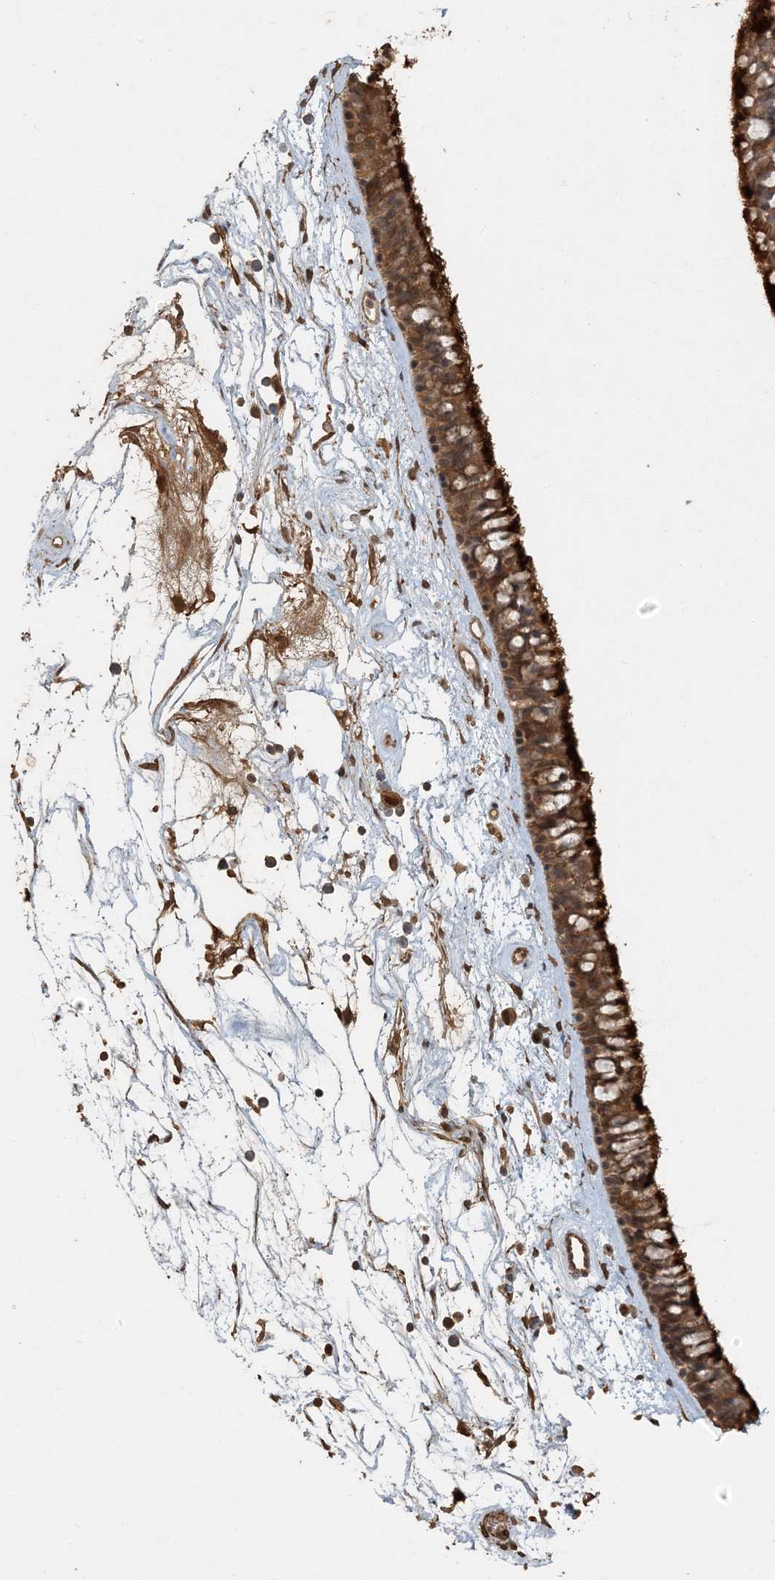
{"staining": {"intensity": "strong", "quantity": ">75%", "location": "cytoplasmic/membranous,nuclear"}, "tissue": "nasopharynx", "cell_type": "Respiratory epithelial cells", "image_type": "normal", "snomed": [{"axis": "morphology", "description": "Normal tissue, NOS"}, {"axis": "topography", "description": "Nasopharynx"}], "caption": "This photomicrograph exhibits immunohistochemistry staining of normal nasopharynx, with high strong cytoplasmic/membranous,nuclear positivity in about >75% of respiratory epithelial cells.", "gene": "AK9", "patient": {"sex": "male", "age": 64}}